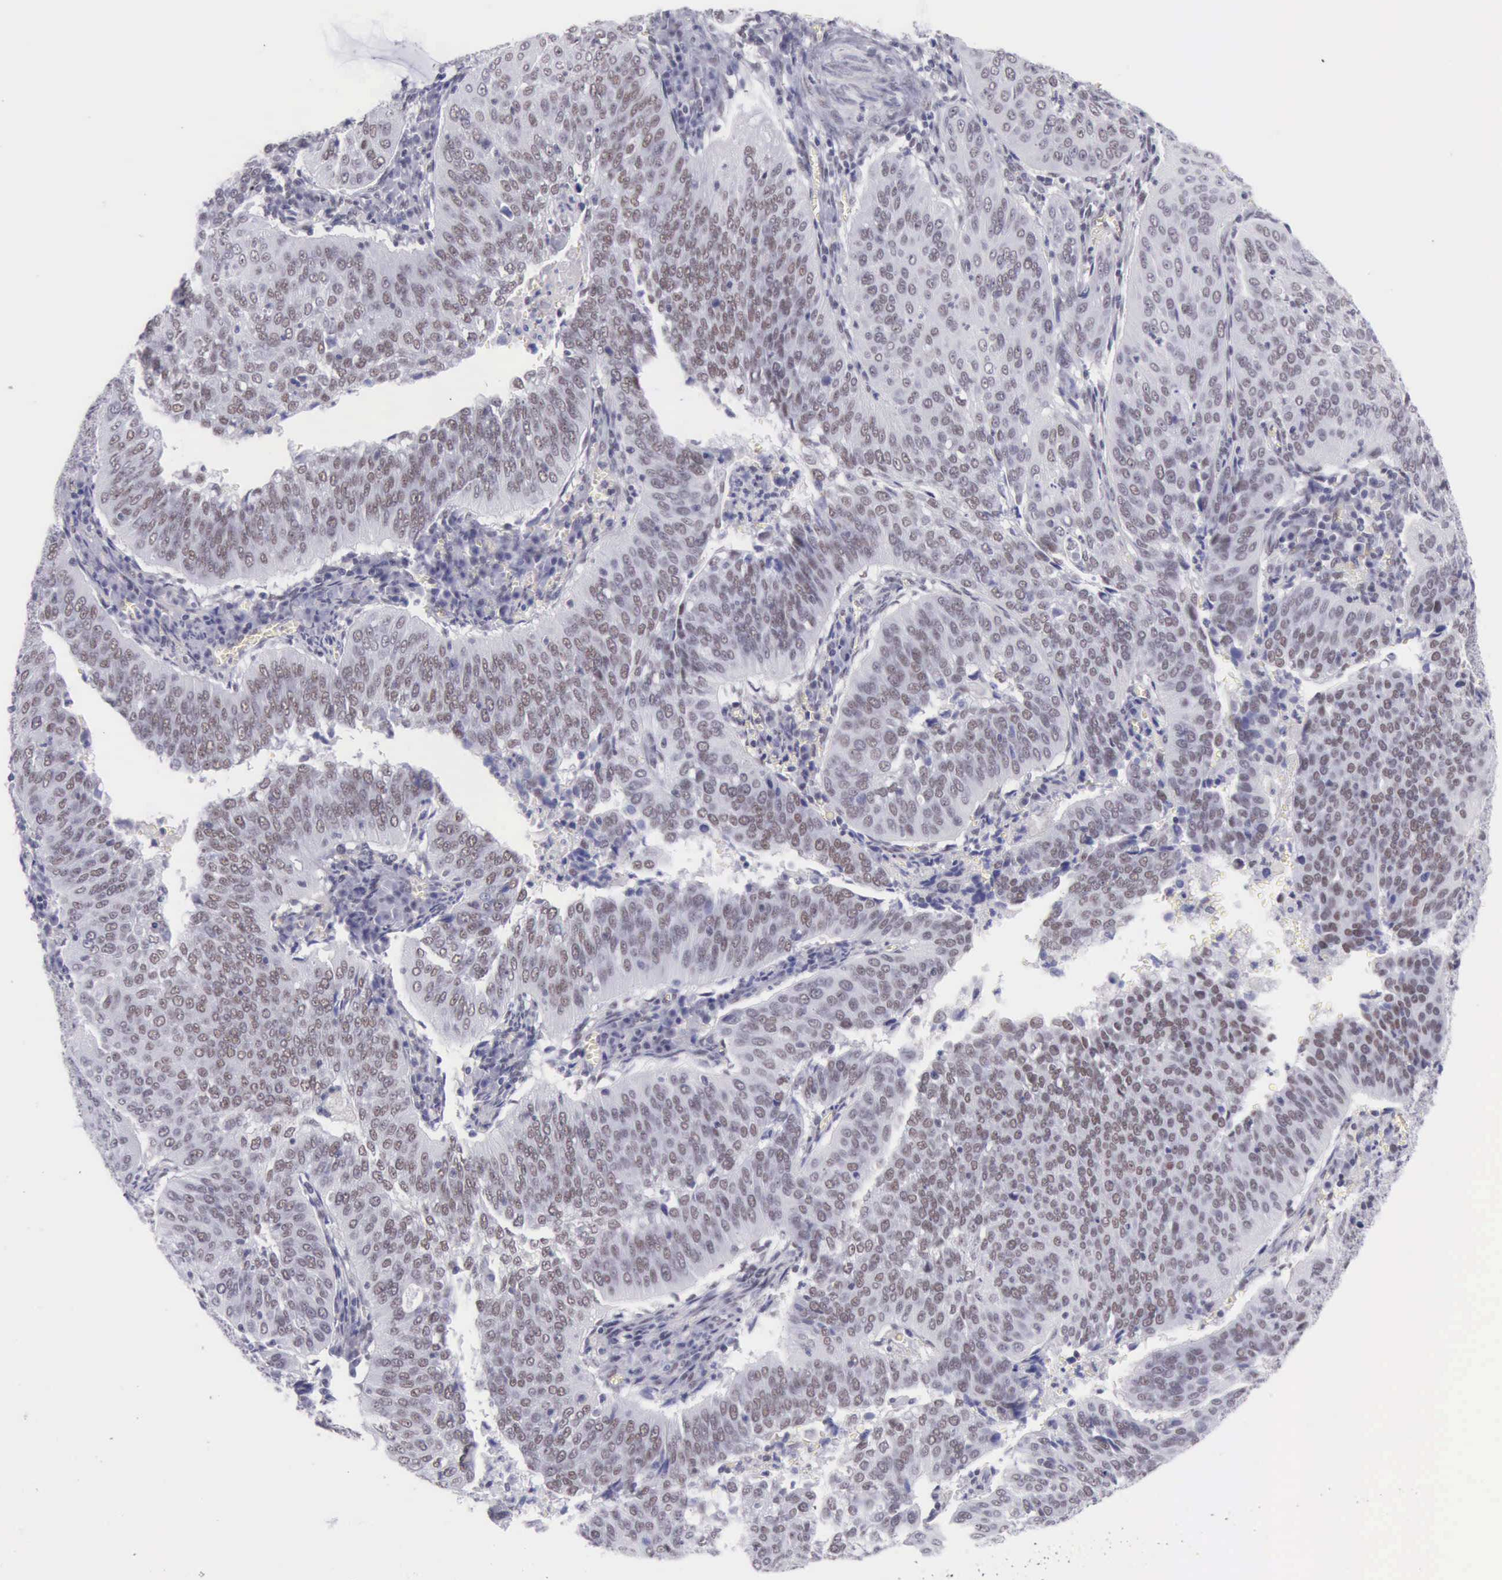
{"staining": {"intensity": "weak", "quantity": "25%-75%", "location": "nuclear"}, "tissue": "cervical cancer", "cell_type": "Tumor cells", "image_type": "cancer", "snomed": [{"axis": "morphology", "description": "Squamous cell carcinoma, NOS"}, {"axis": "topography", "description": "Cervix"}], "caption": "About 25%-75% of tumor cells in squamous cell carcinoma (cervical) reveal weak nuclear protein staining as visualized by brown immunohistochemical staining.", "gene": "EP300", "patient": {"sex": "female", "age": 39}}